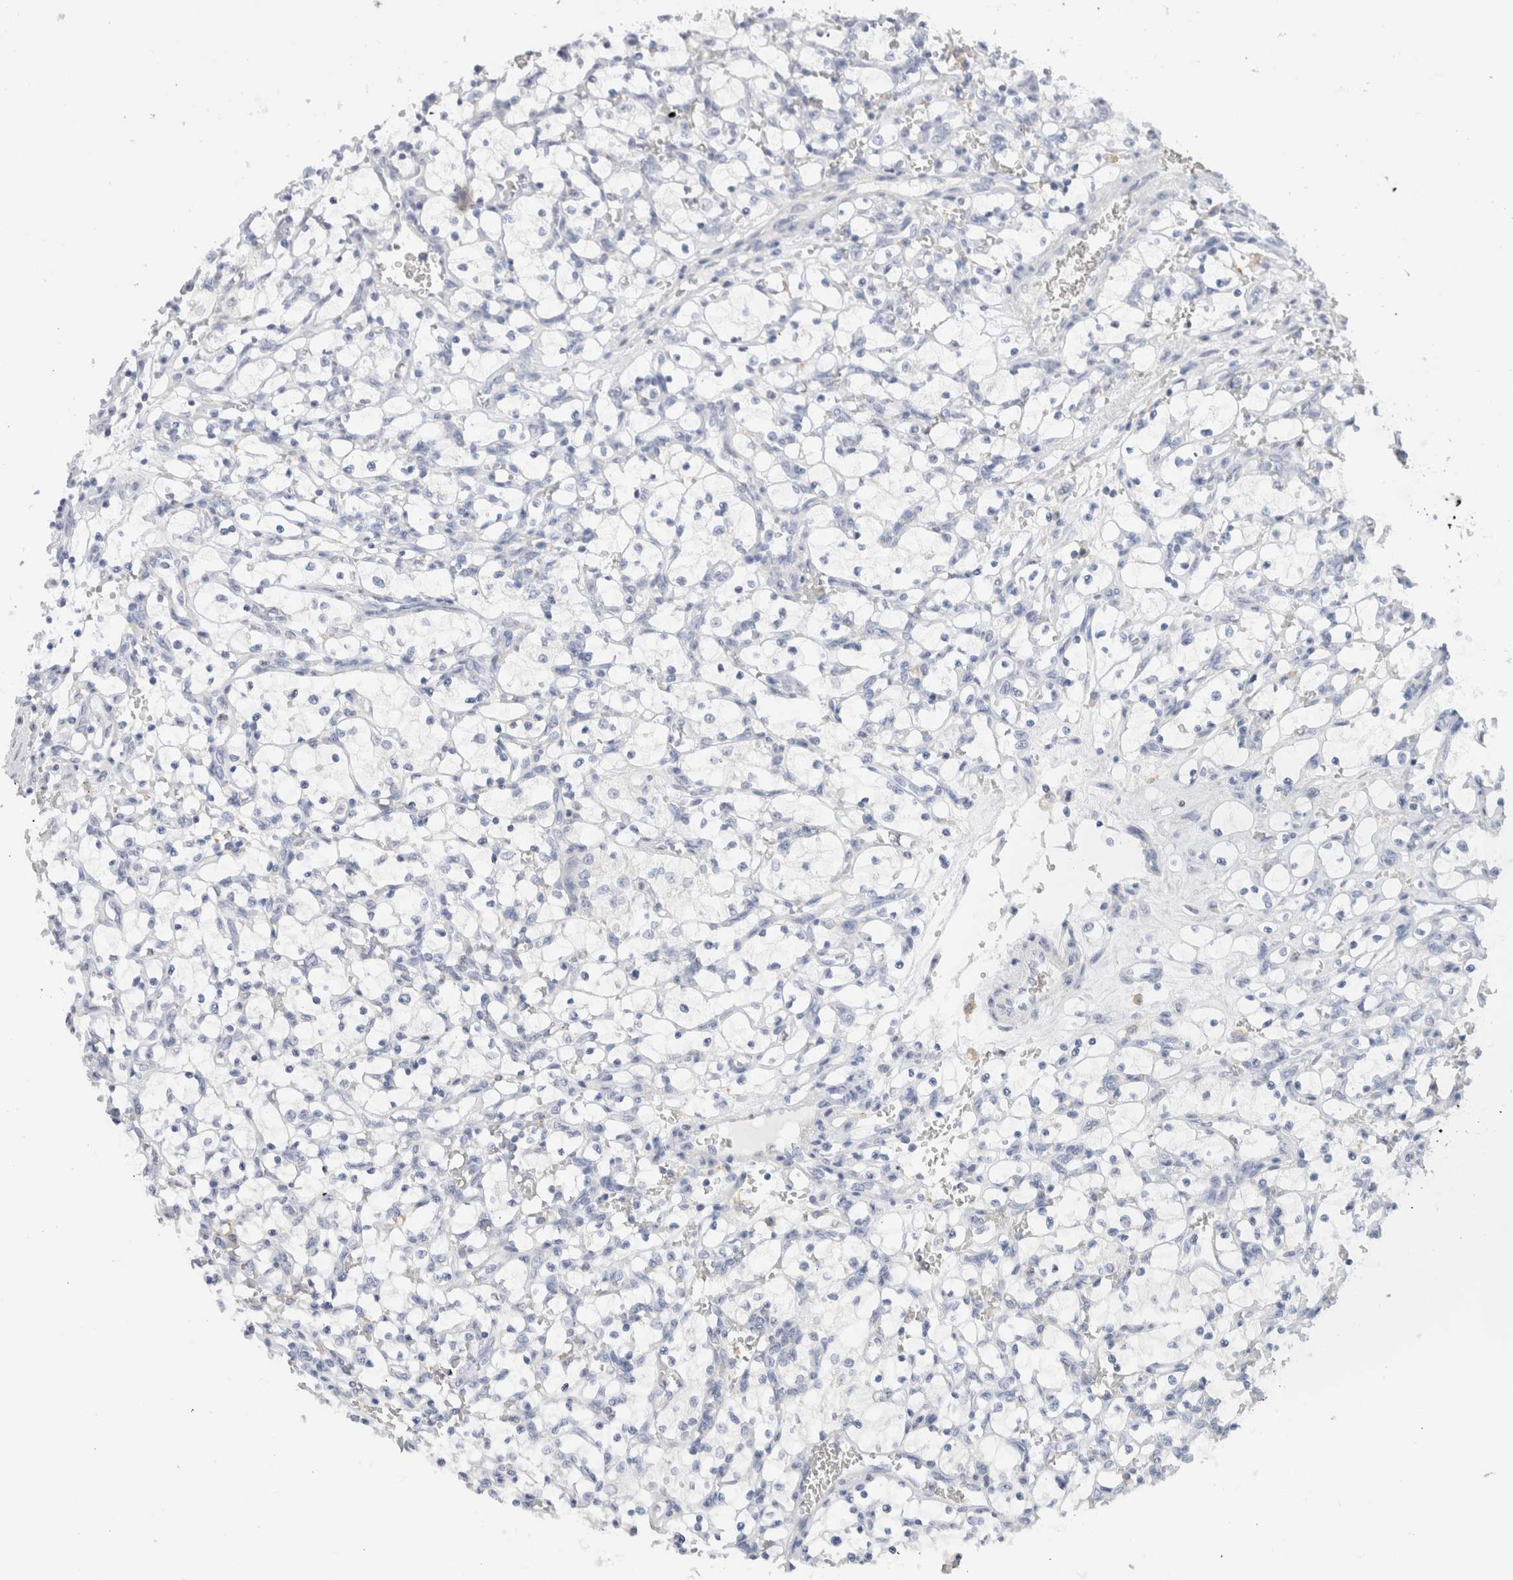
{"staining": {"intensity": "negative", "quantity": "none", "location": "none"}, "tissue": "renal cancer", "cell_type": "Tumor cells", "image_type": "cancer", "snomed": [{"axis": "morphology", "description": "Adenocarcinoma, NOS"}, {"axis": "topography", "description": "Kidney"}], "caption": "The IHC histopathology image has no significant positivity in tumor cells of renal cancer (adenocarcinoma) tissue.", "gene": "ADAM30", "patient": {"sex": "female", "age": 69}}